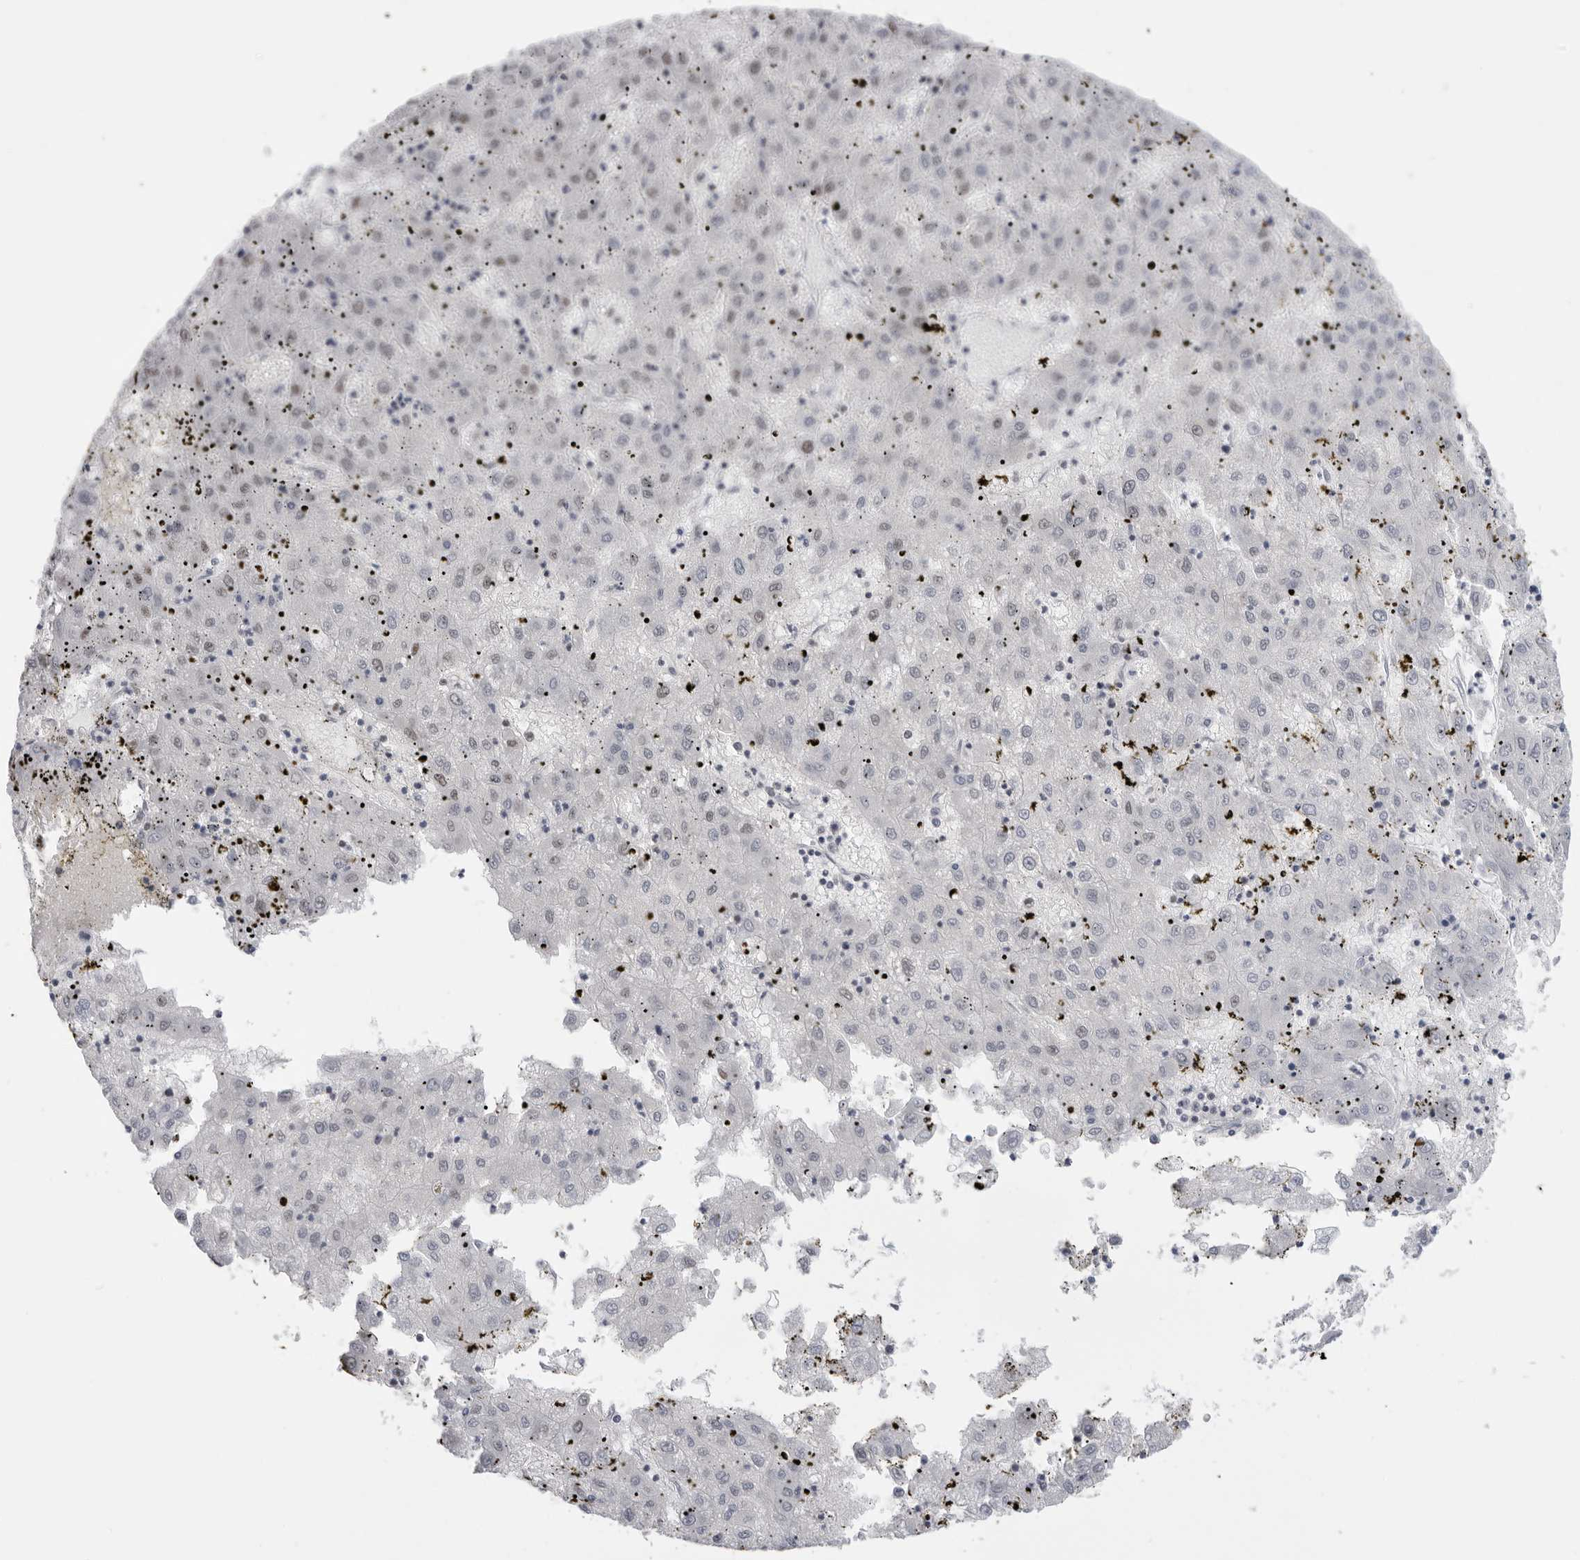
{"staining": {"intensity": "weak", "quantity": "<25%", "location": "nuclear"}, "tissue": "liver cancer", "cell_type": "Tumor cells", "image_type": "cancer", "snomed": [{"axis": "morphology", "description": "Carcinoma, Hepatocellular, NOS"}, {"axis": "topography", "description": "Liver"}], "caption": "IHC histopathology image of liver hepatocellular carcinoma stained for a protein (brown), which exhibits no expression in tumor cells.", "gene": "RPA2", "patient": {"sex": "male", "age": 72}}